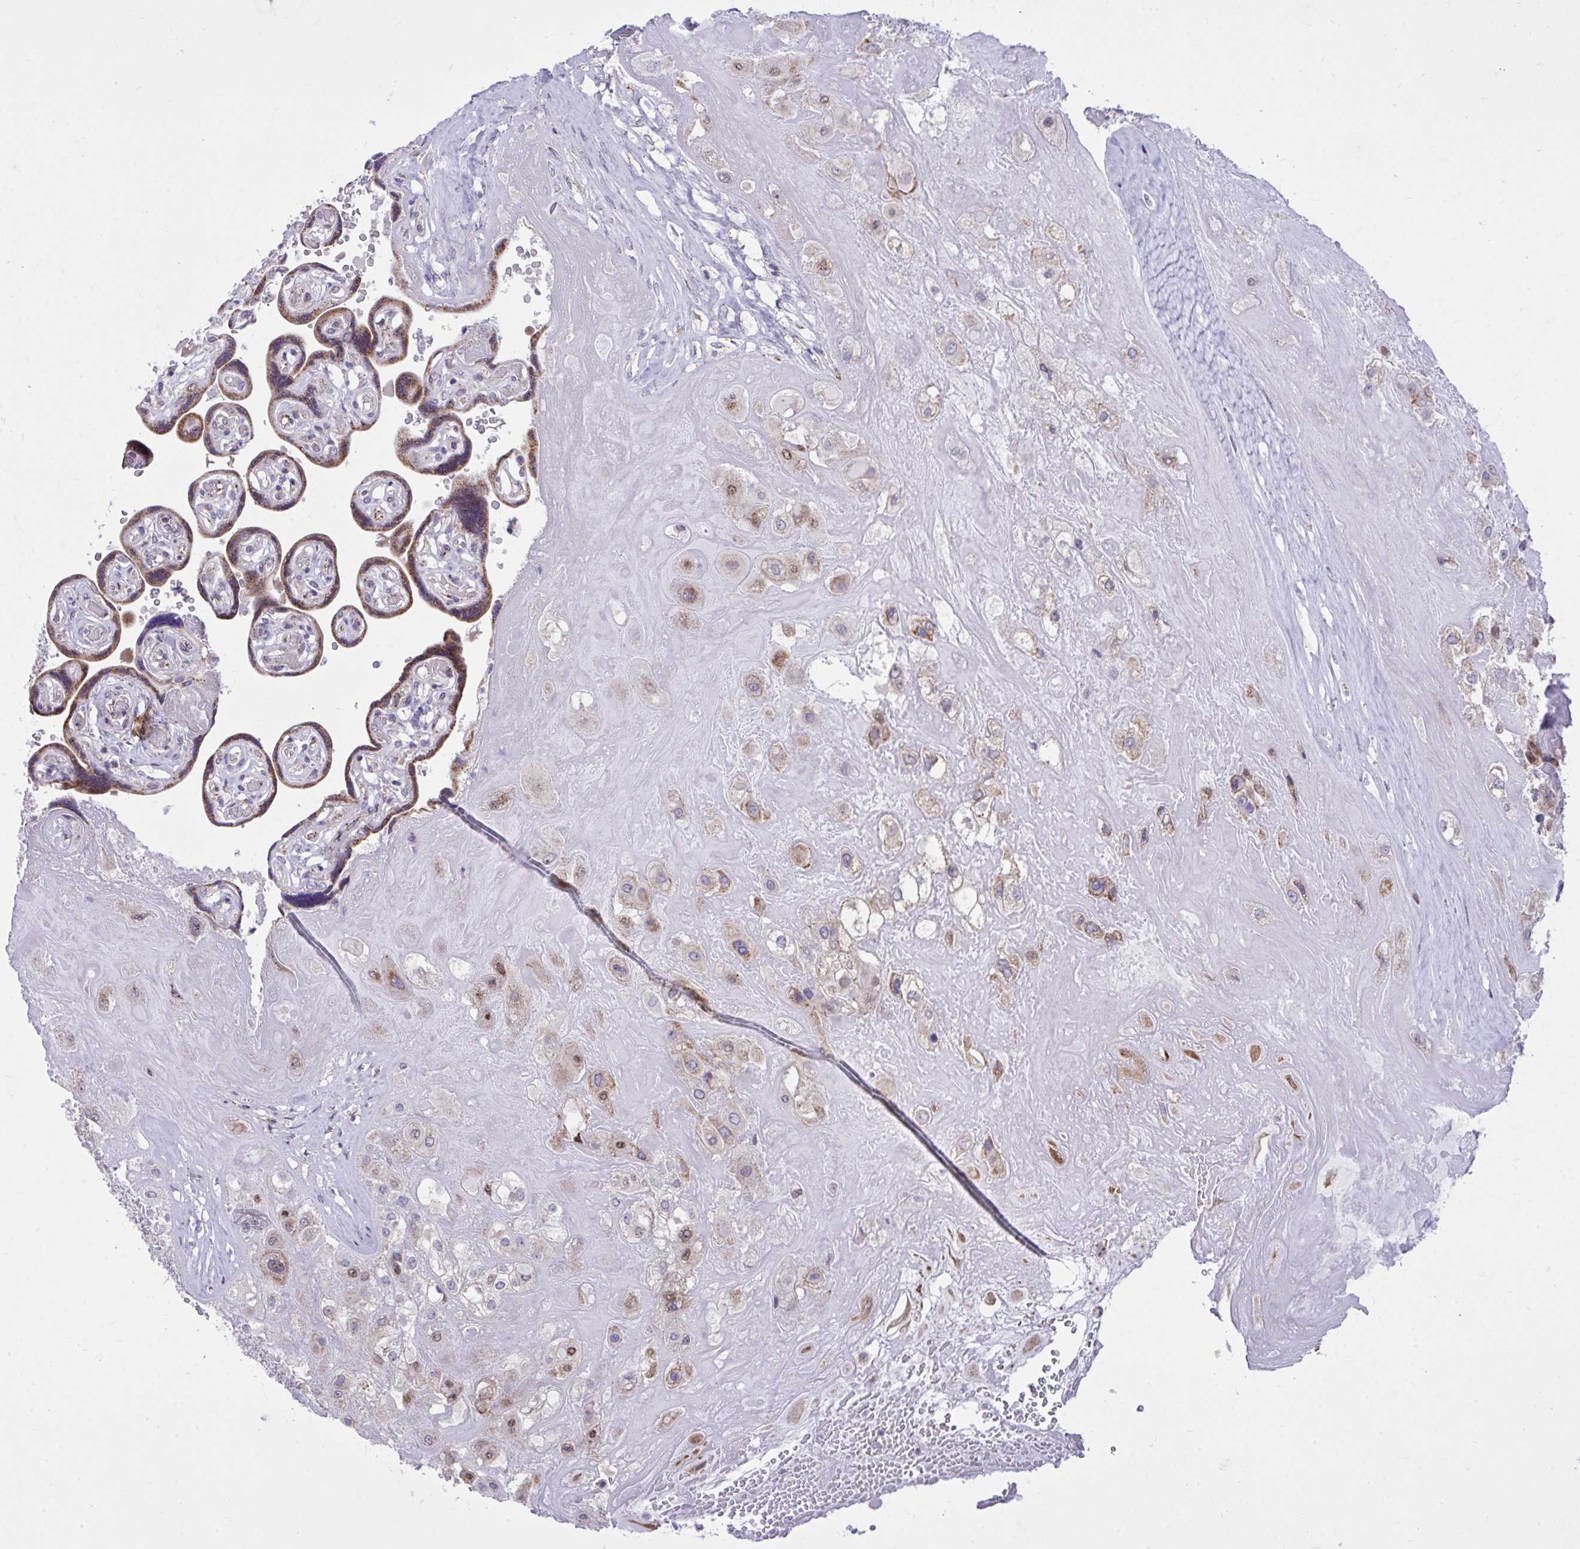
{"staining": {"intensity": "weak", "quantity": ">75%", "location": "cytoplasmic/membranous"}, "tissue": "placenta", "cell_type": "Decidual cells", "image_type": "normal", "snomed": [{"axis": "morphology", "description": "Normal tissue, NOS"}, {"axis": "topography", "description": "Placenta"}], "caption": "Placenta stained with a brown dye displays weak cytoplasmic/membranous positive staining in about >75% of decidual cells.", "gene": "GPRIN3", "patient": {"sex": "female", "age": 32}}